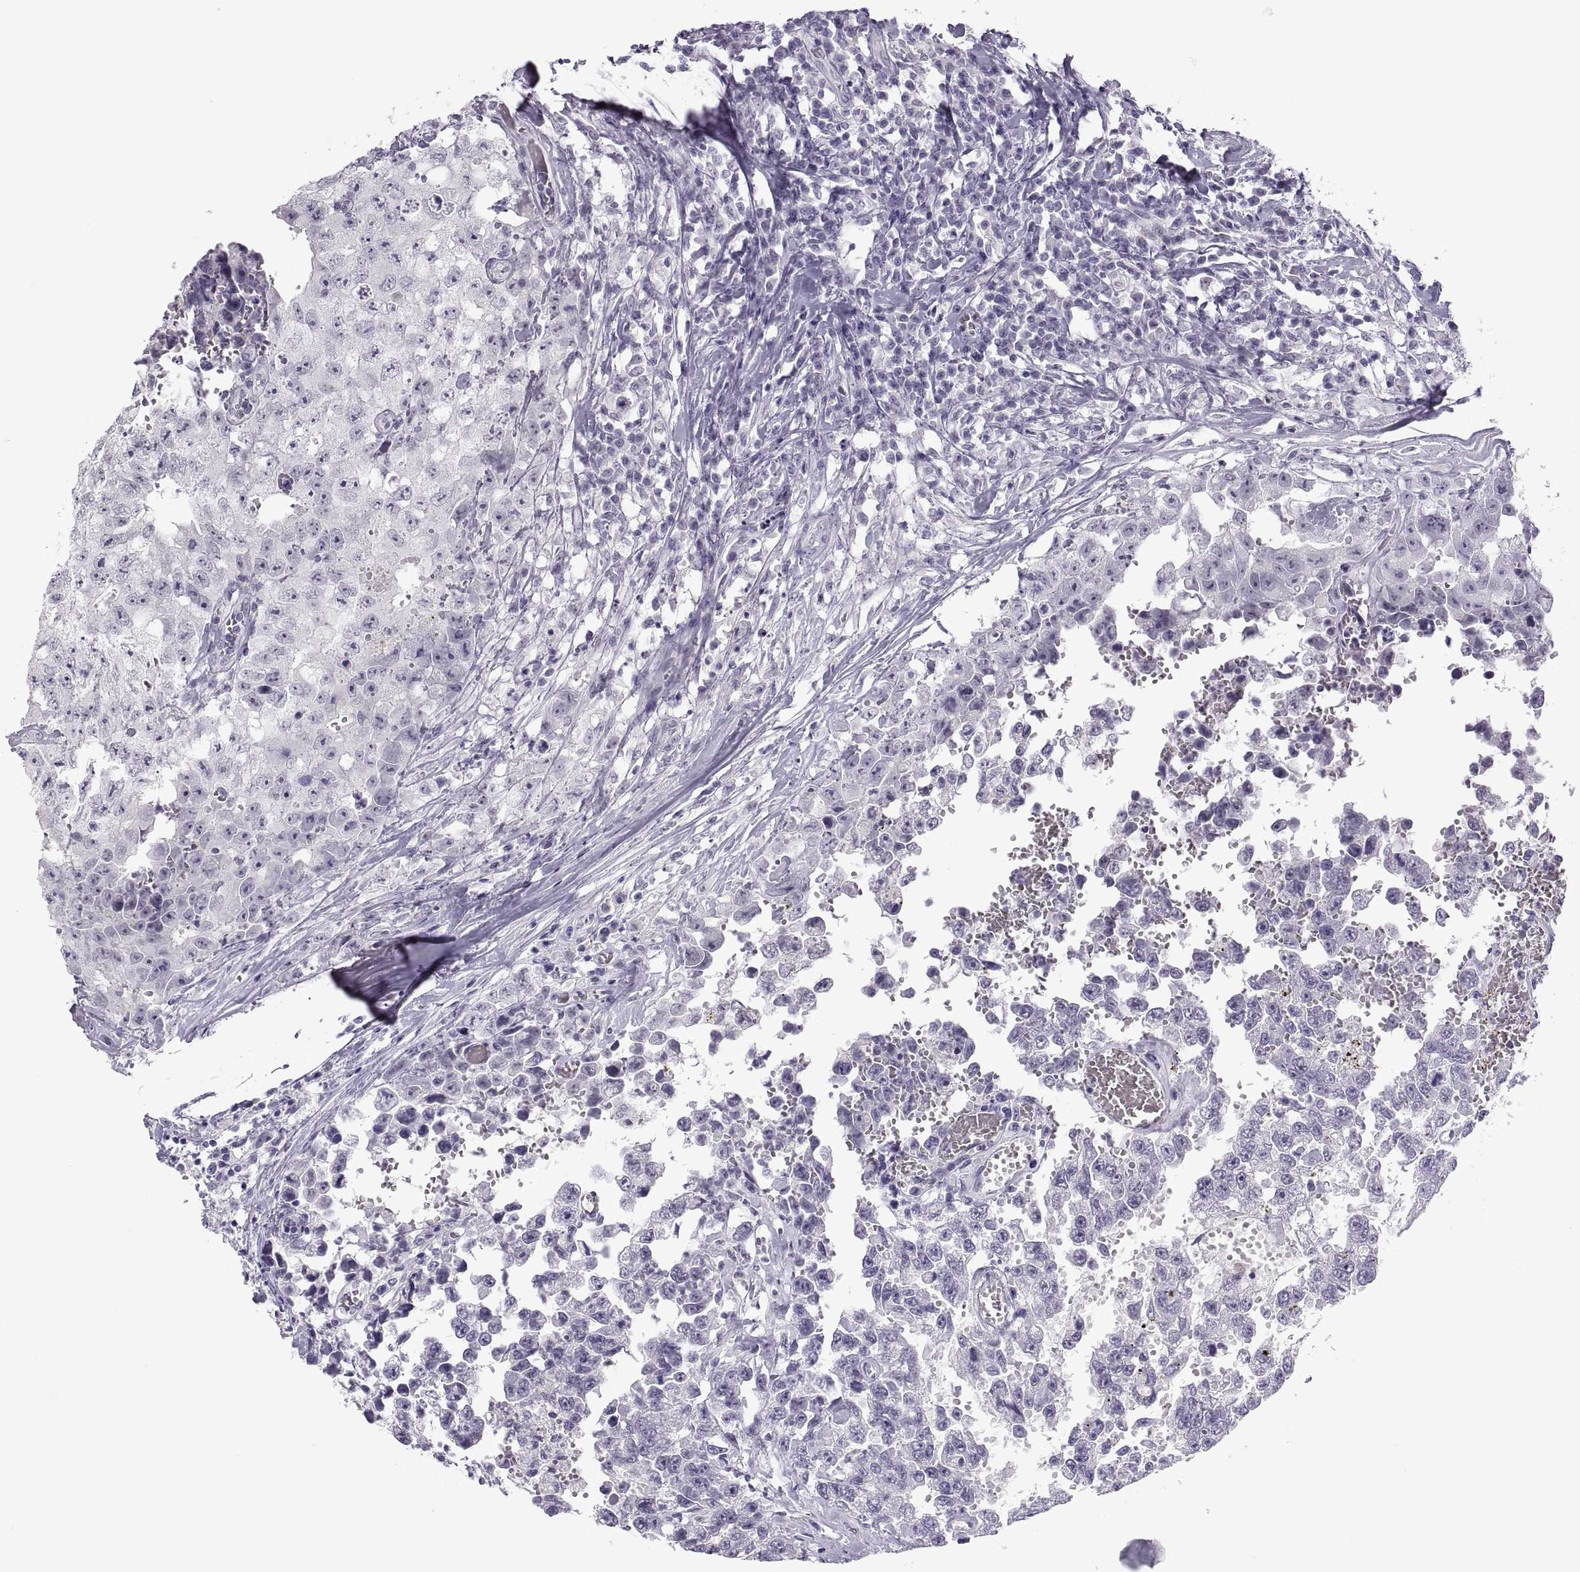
{"staining": {"intensity": "negative", "quantity": "none", "location": "none"}, "tissue": "testis cancer", "cell_type": "Tumor cells", "image_type": "cancer", "snomed": [{"axis": "morphology", "description": "Carcinoma, Embryonal, NOS"}, {"axis": "topography", "description": "Testis"}], "caption": "This is an immunohistochemistry (IHC) photomicrograph of testis embryonal carcinoma. There is no expression in tumor cells.", "gene": "C3orf22", "patient": {"sex": "male", "age": 36}}